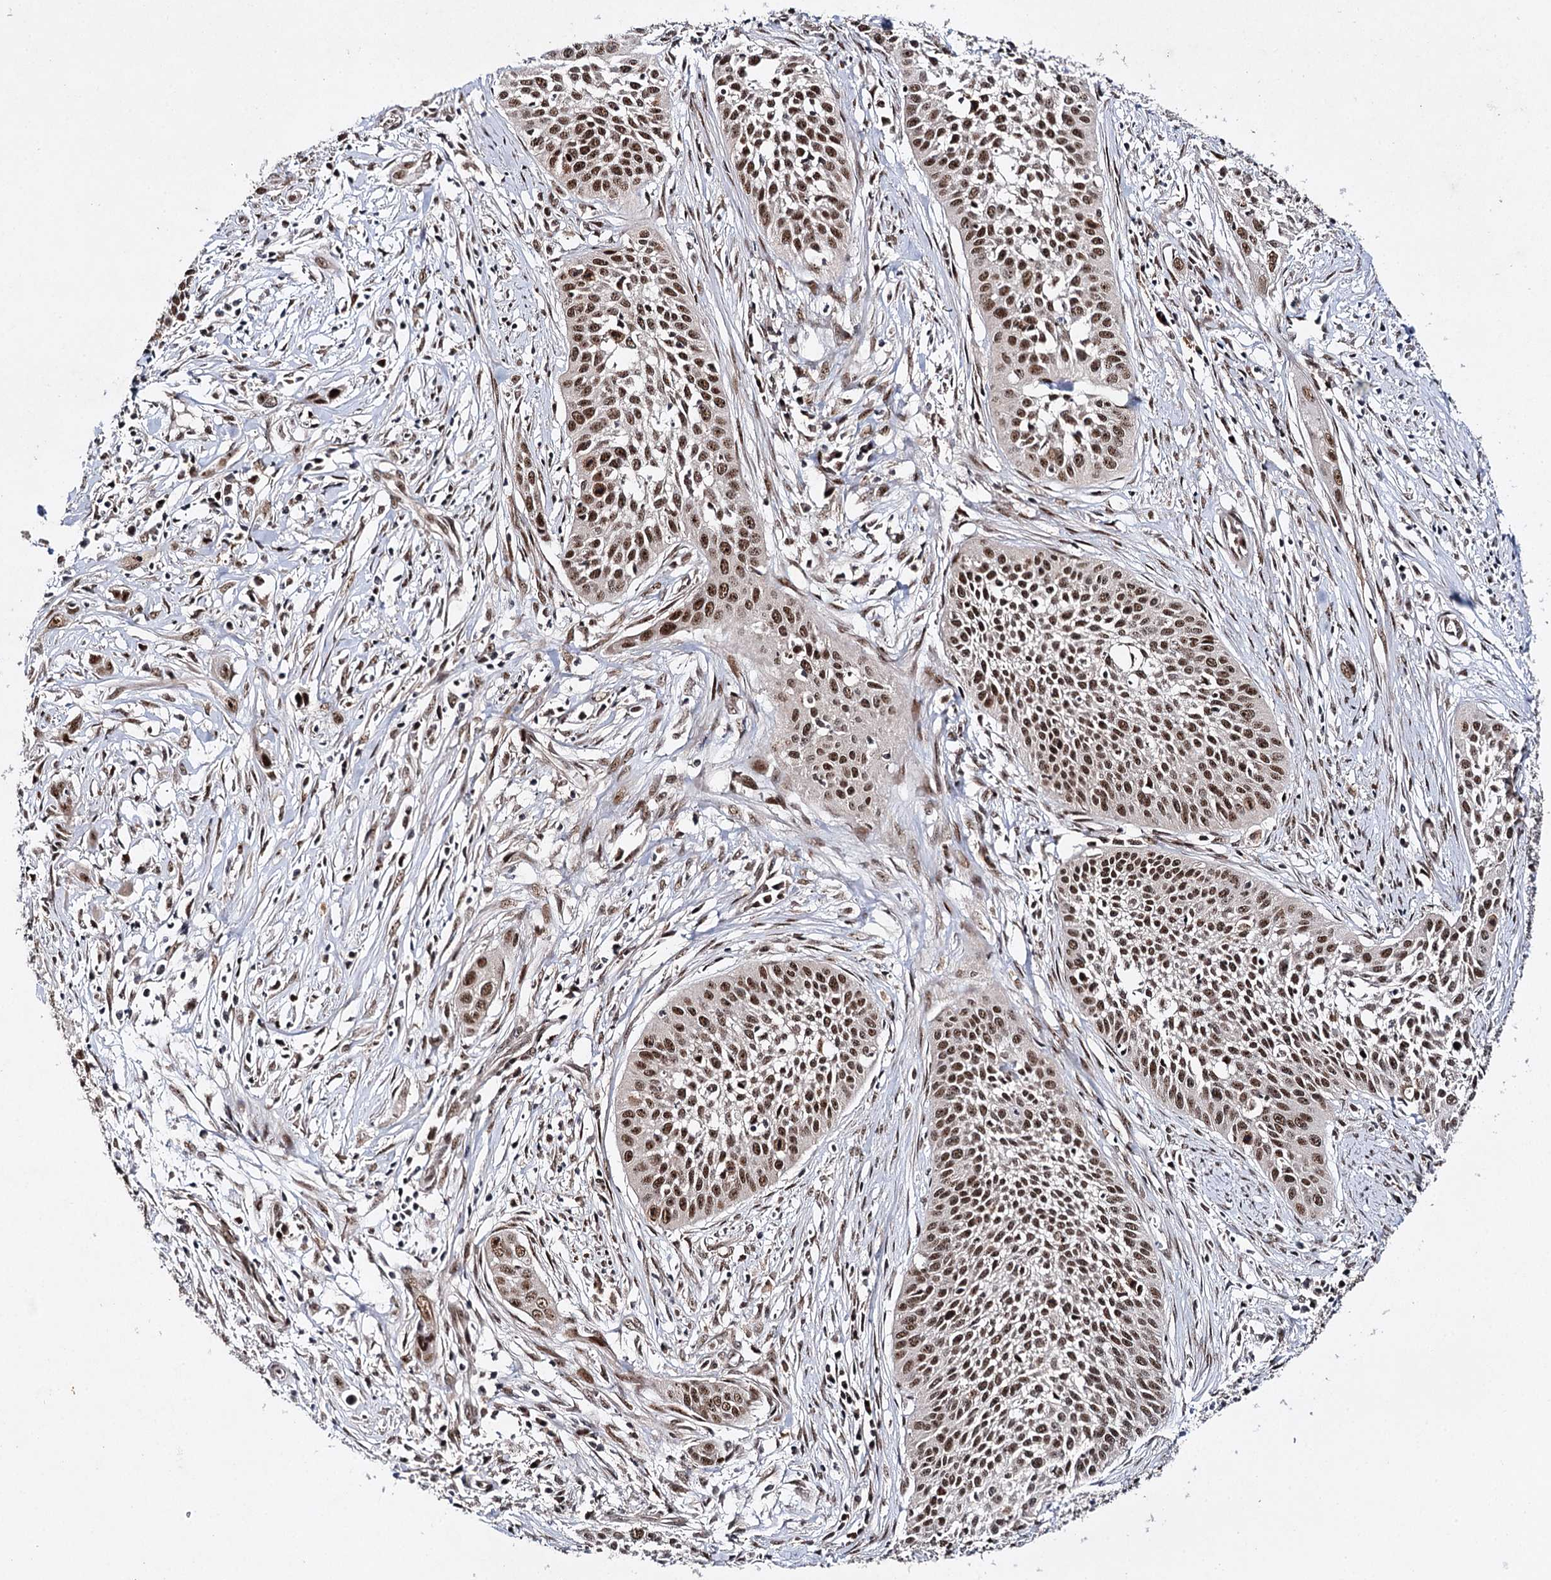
{"staining": {"intensity": "moderate", "quantity": ">75%", "location": "nuclear"}, "tissue": "cervical cancer", "cell_type": "Tumor cells", "image_type": "cancer", "snomed": [{"axis": "morphology", "description": "Squamous cell carcinoma, NOS"}, {"axis": "topography", "description": "Cervix"}], "caption": "Cervical squamous cell carcinoma stained for a protein (brown) reveals moderate nuclear positive positivity in approximately >75% of tumor cells.", "gene": "BUD13", "patient": {"sex": "female", "age": 34}}